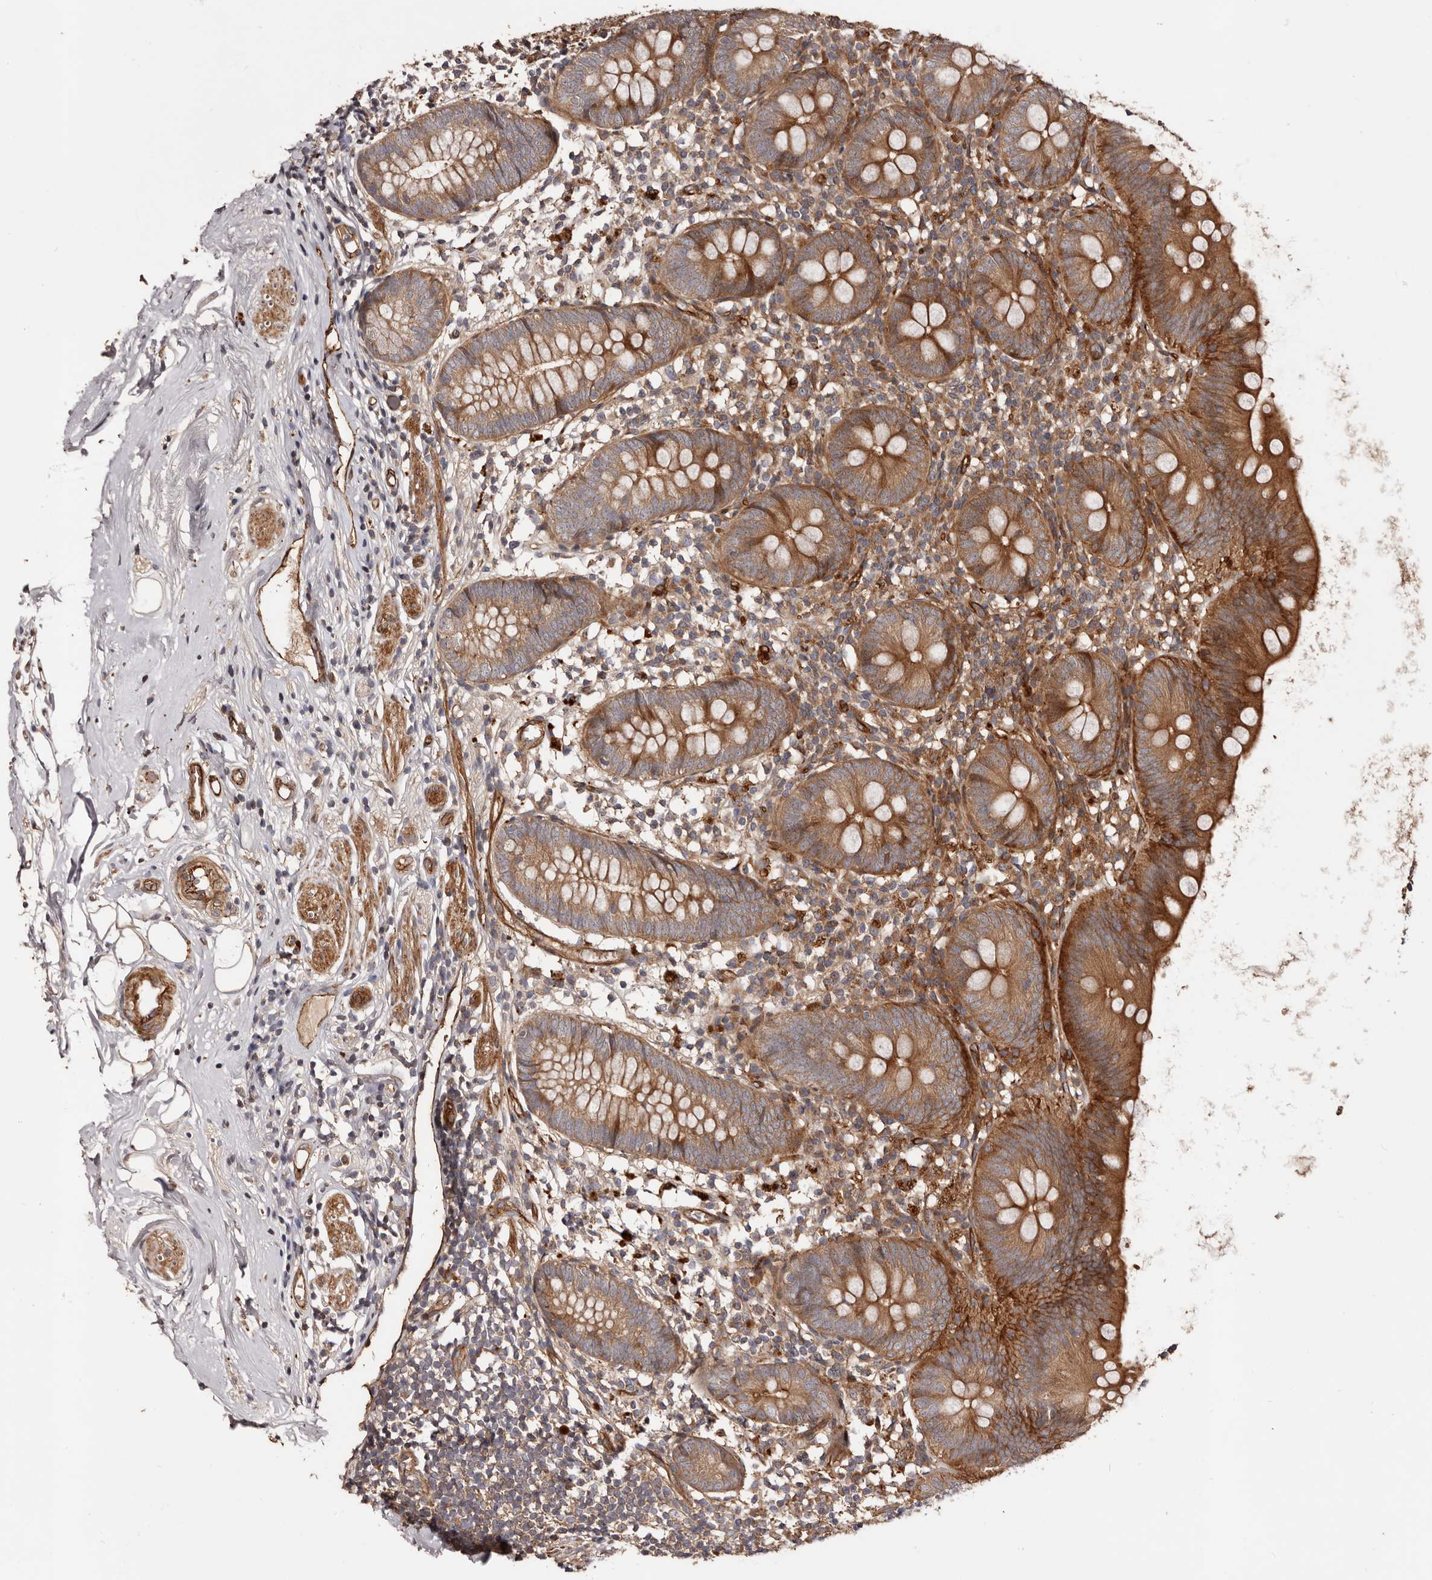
{"staining": {"intensity": "moderate", "quantity": ">75%", "location": "cytoplasmic/membranous,nuclear"}, "tissue": "appendix", "cell_type": "Glandular cells", "image_type": "normal", "snomed": [{"axis": "morphology", "description": "Normal tissue, NOS"}, {"axis": "topography", "description": "Appendix"}], "caption": "An IHC histopathology image of benign tissue is shown. Protein staining in brown labels moderate cytoplasmic/membranous,nuclear positivity in appendix within glandular cells.", "gene": "GTPBP1", "patient": {"sex": "female", "age": 62}}